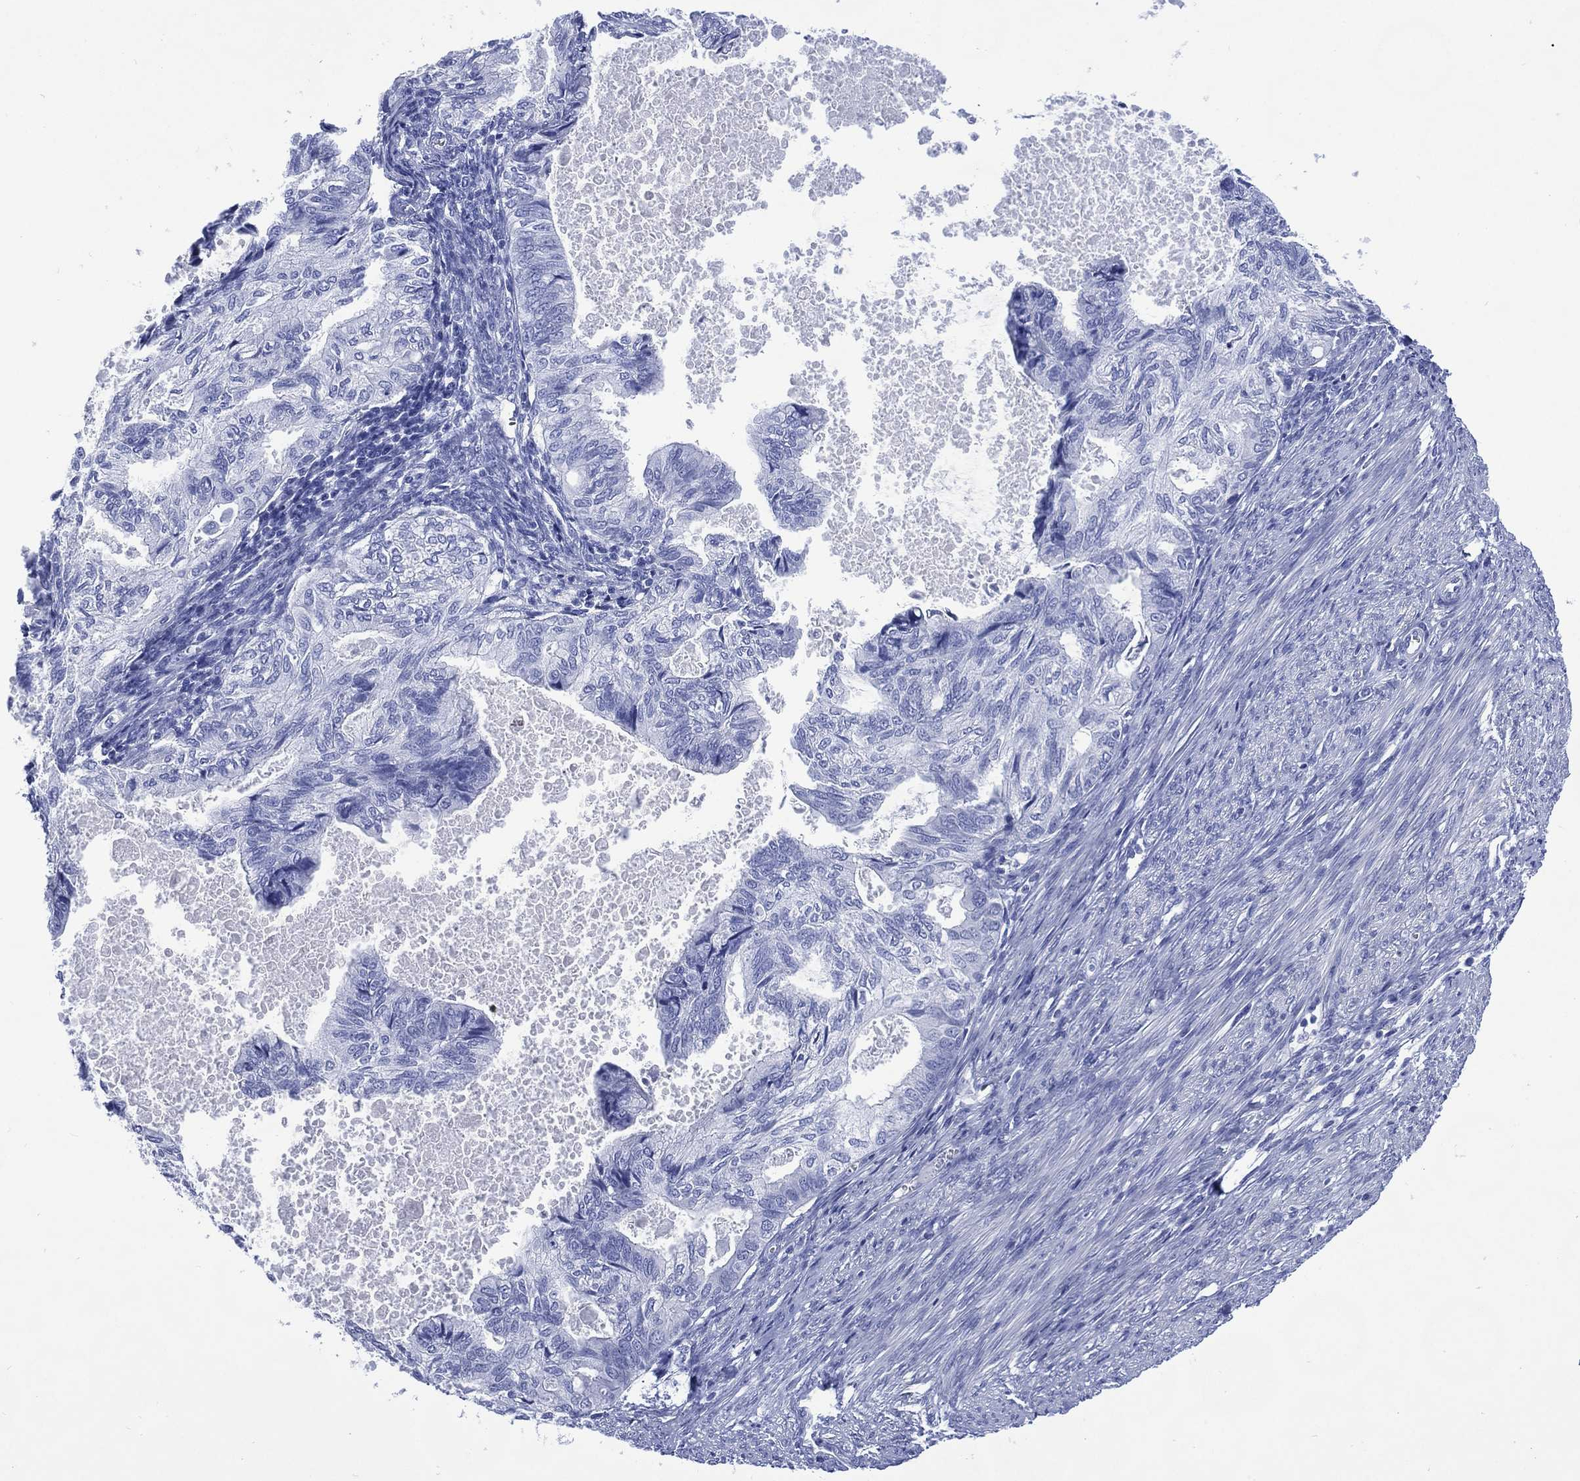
{"staining": {"intensity": "negative", "quantity": "none", "location": "none"}, "tissue": "endometrial cancer", "cell_type": "Tumor cells", "image_type": "cancer", "snomed": [{"axis": "morphology", "description": "Adenocarcinoma, NOS"}, {"axis": "topography", "description": "Endometrium"}], "caption": "Micrograph shows no protein expression in tumor cells of endometrial adenocarcinoma tissue.", "gene": "SHCBP1L", "patient": {"sex": "female", "age": 86}}